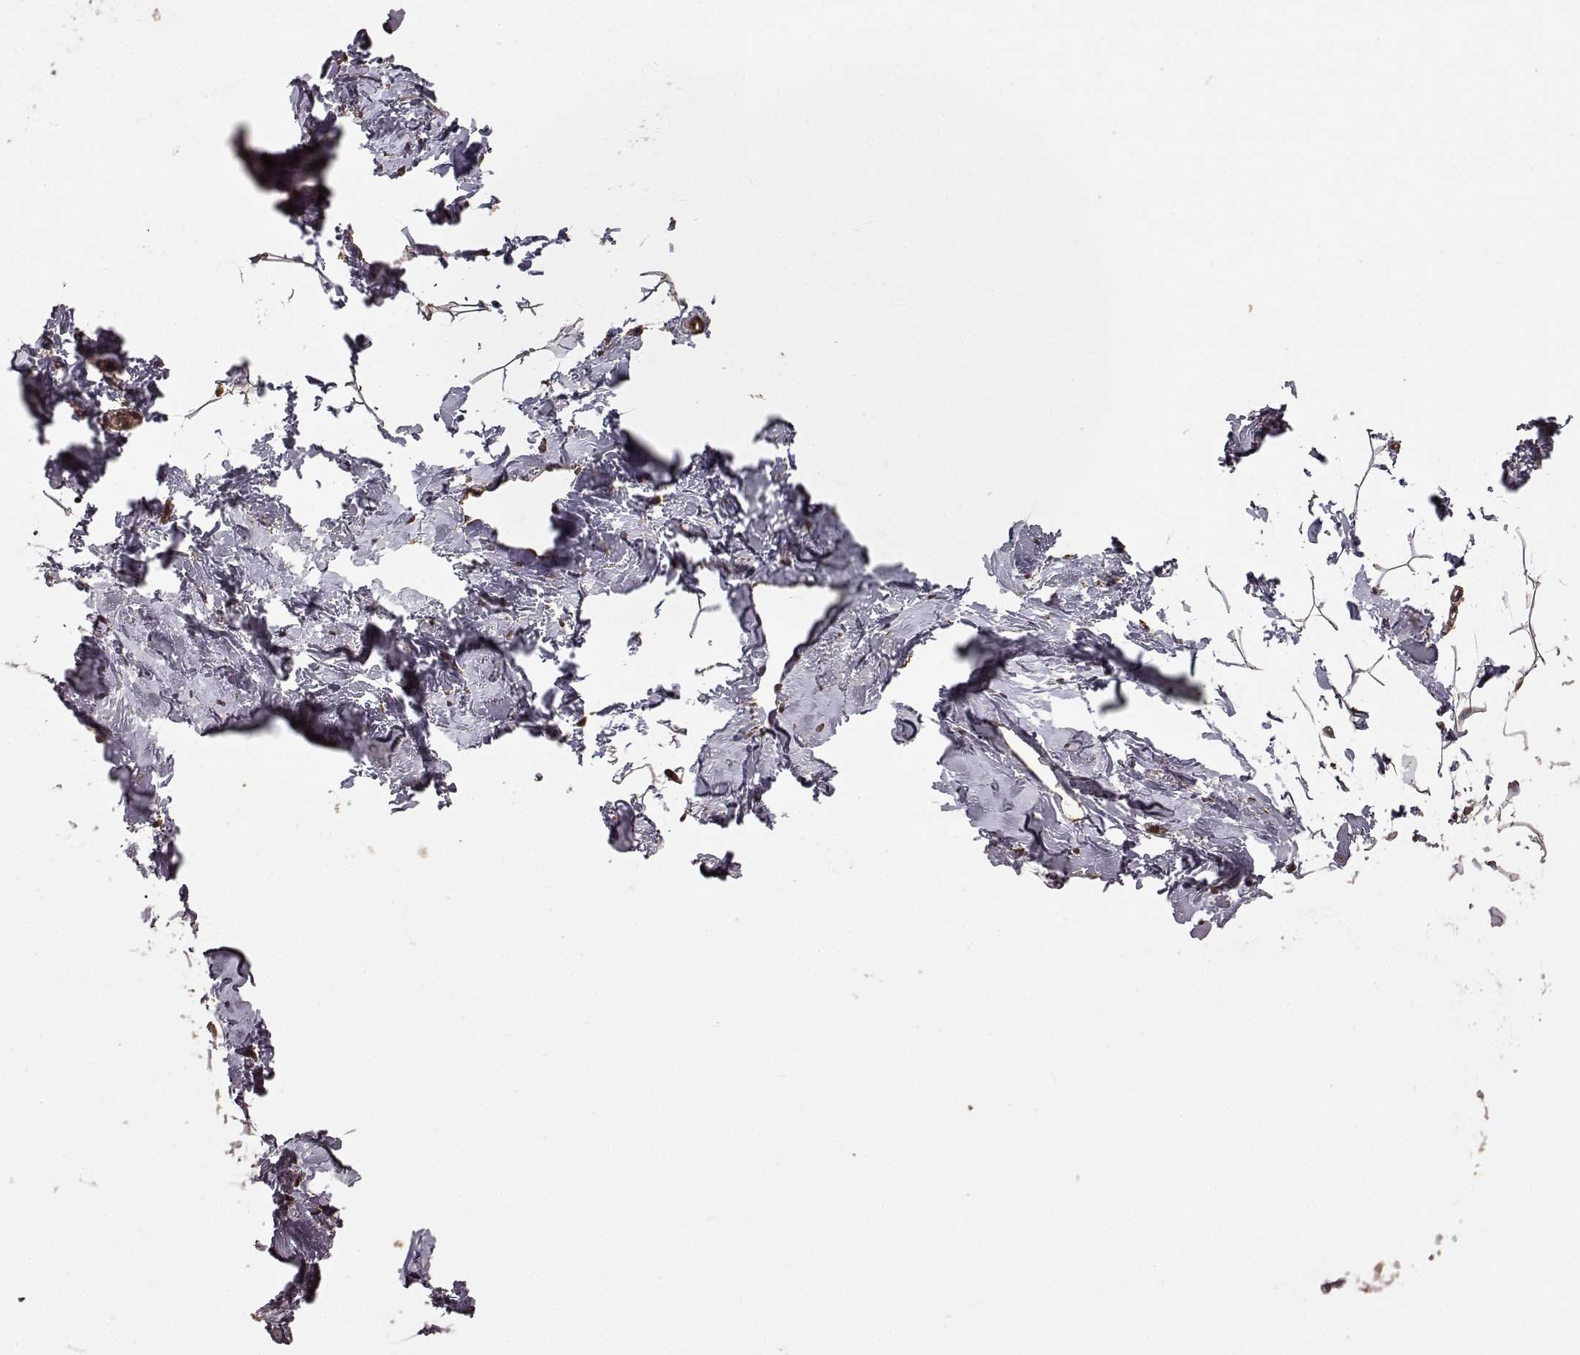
{"staining": {"intensity": "weak", "quantity": "25%-75%", "location": "cytoplasmic/membranous"}, "tissue": "breast", "cell_type": "Adipocytes", "image_type": "normal", "snomed": [{"axis": "morphology", "description": "Normal tissue, NOS"}, {"axis": "topography", "description": "Breast"}], "caption": "The image shows a brown stain indicating the presence of a protein in the cytoplasmic/membranous of adipocytes in breast.", "gene": "USP15", "patient": {"sex": "female", "age": 32}}